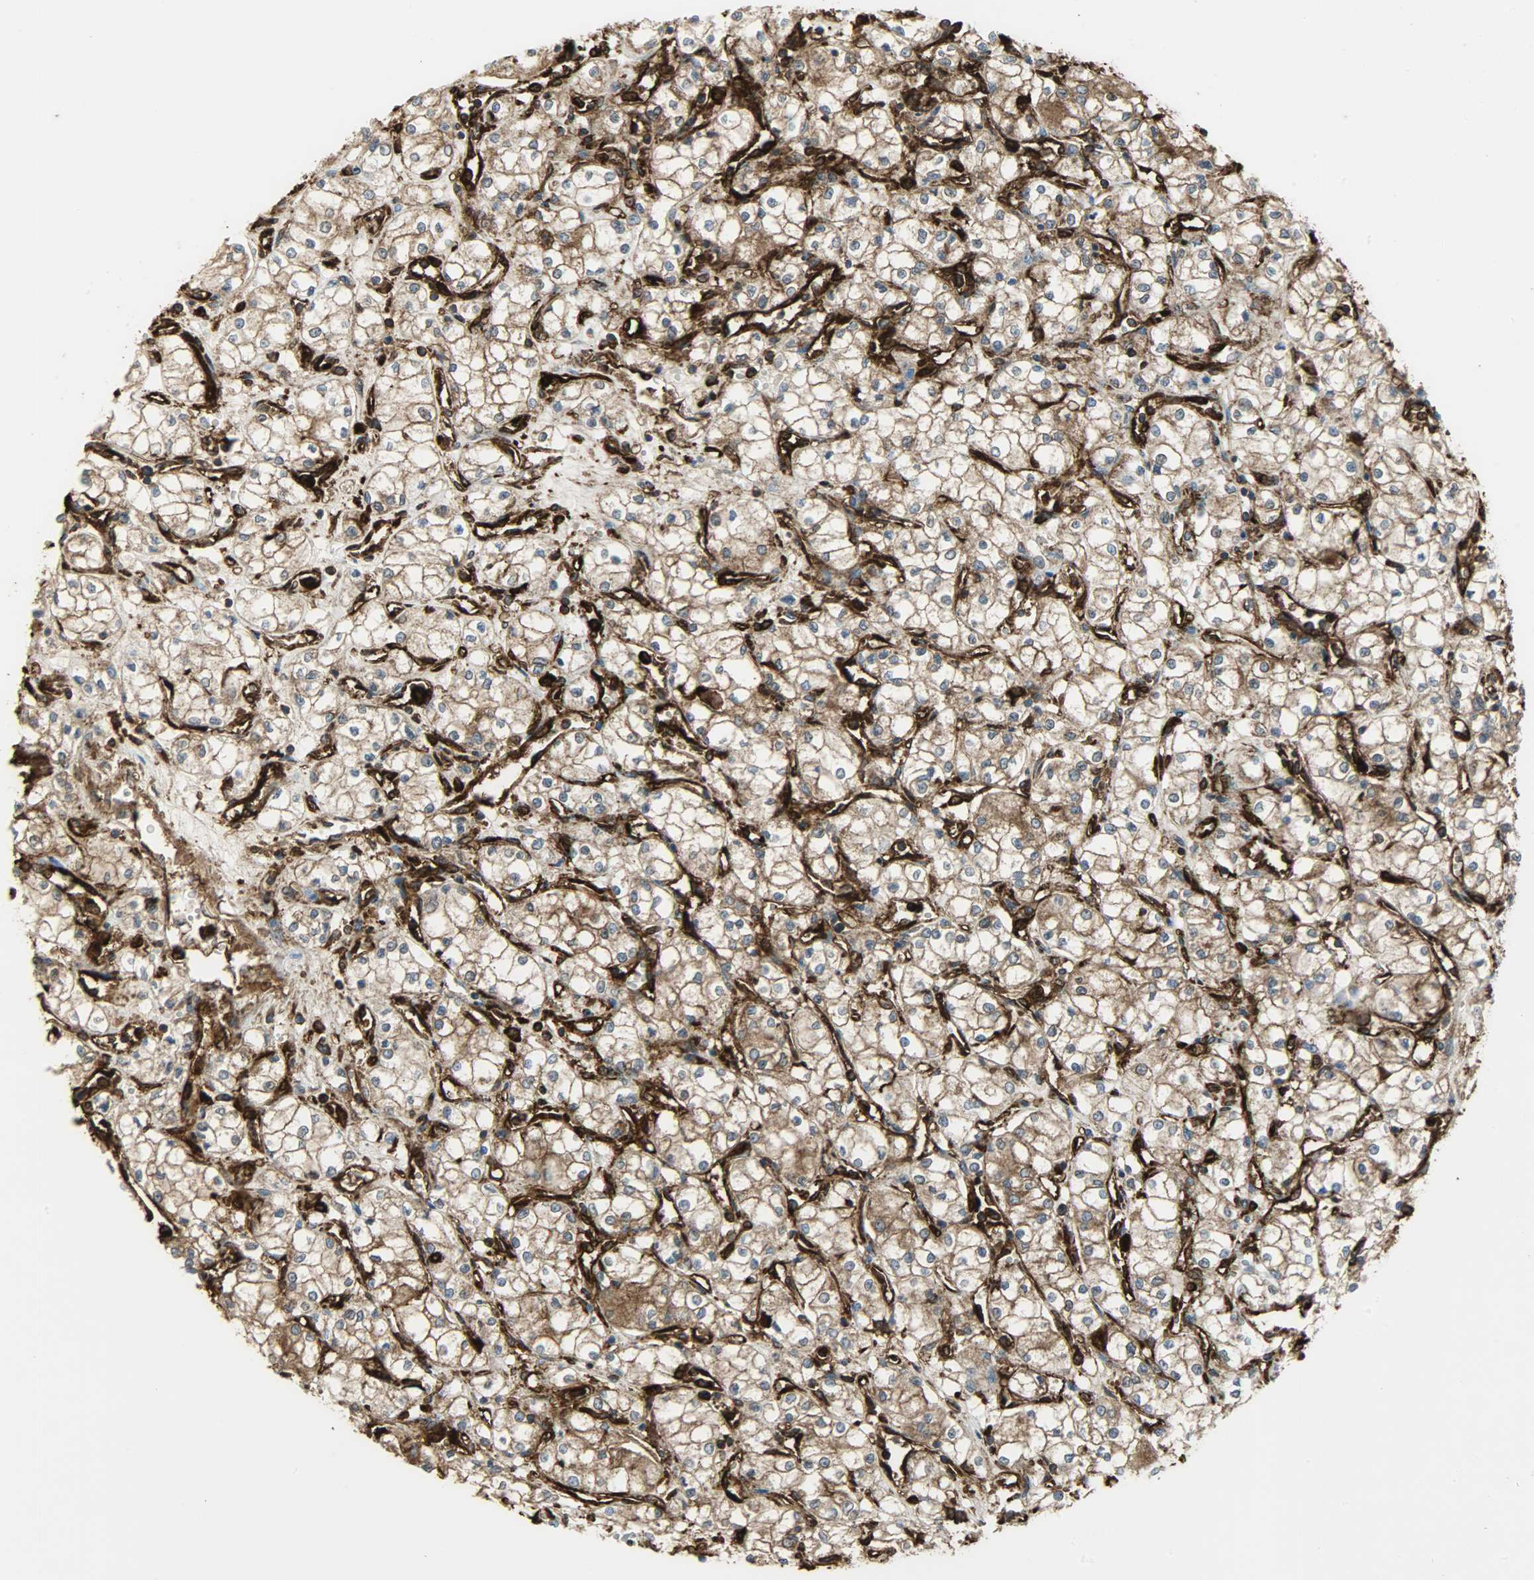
{"staining": {"intensity": "strong", "quantity": ">75%", "location": "cytoplasmic/membranous"}, "tissue": "renal cancer", "cell_type": "Tumor cells", "image_type": "cancer", "snomed": [{"axis": "morphology", "description": "Normal tissue, NOS"}, {"axis": "morphology", "description": "Adenocarcinoma, NOS"}, {"axis": "topography", "description": "Kidney"}], "caption": "A high amount of strong cytoplasmic/membranous expression is present in about >75% of tumor cells in renal cancer tissue.", "gene": "VASP", "patient": {"sex": "male", "age": 59}}